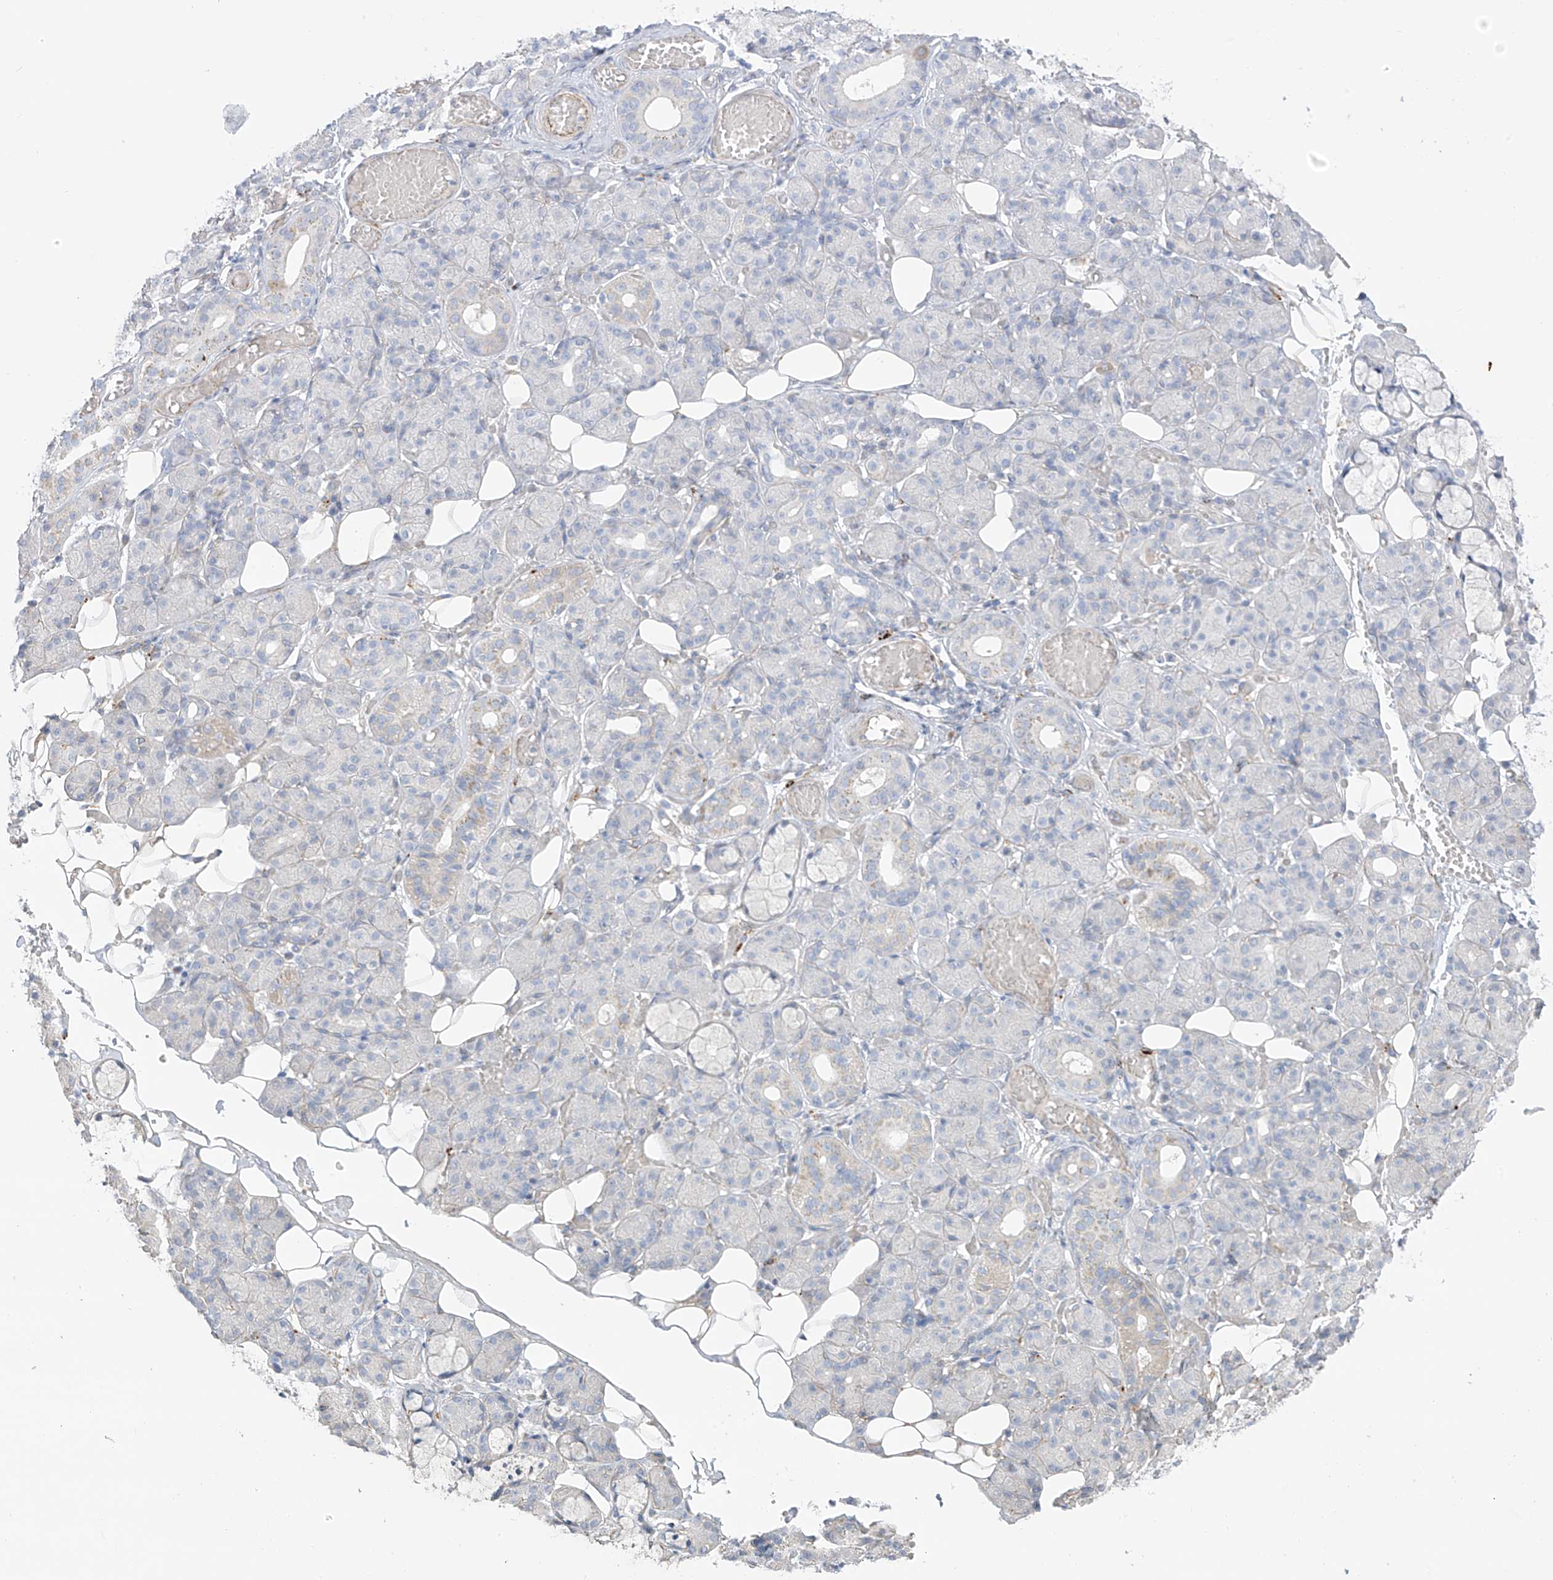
{"staining": {"intensity": "negative", "quantity": "none", "location": "none"}, "tissue": "salivary gland", "cell_type": "Glandular cells", "image_type": "normal", "snomed": [{"axis": "morphology", "description": "Normal tissue, NOS"}, {"axis": "topography", "description": "Salivary gland"}], "caption": "Photomicrograph shows no protein expression in glandular cells of normal salivary gland.", "gene": "TAL2", "patient": {"sex": "male", "age": 63}}